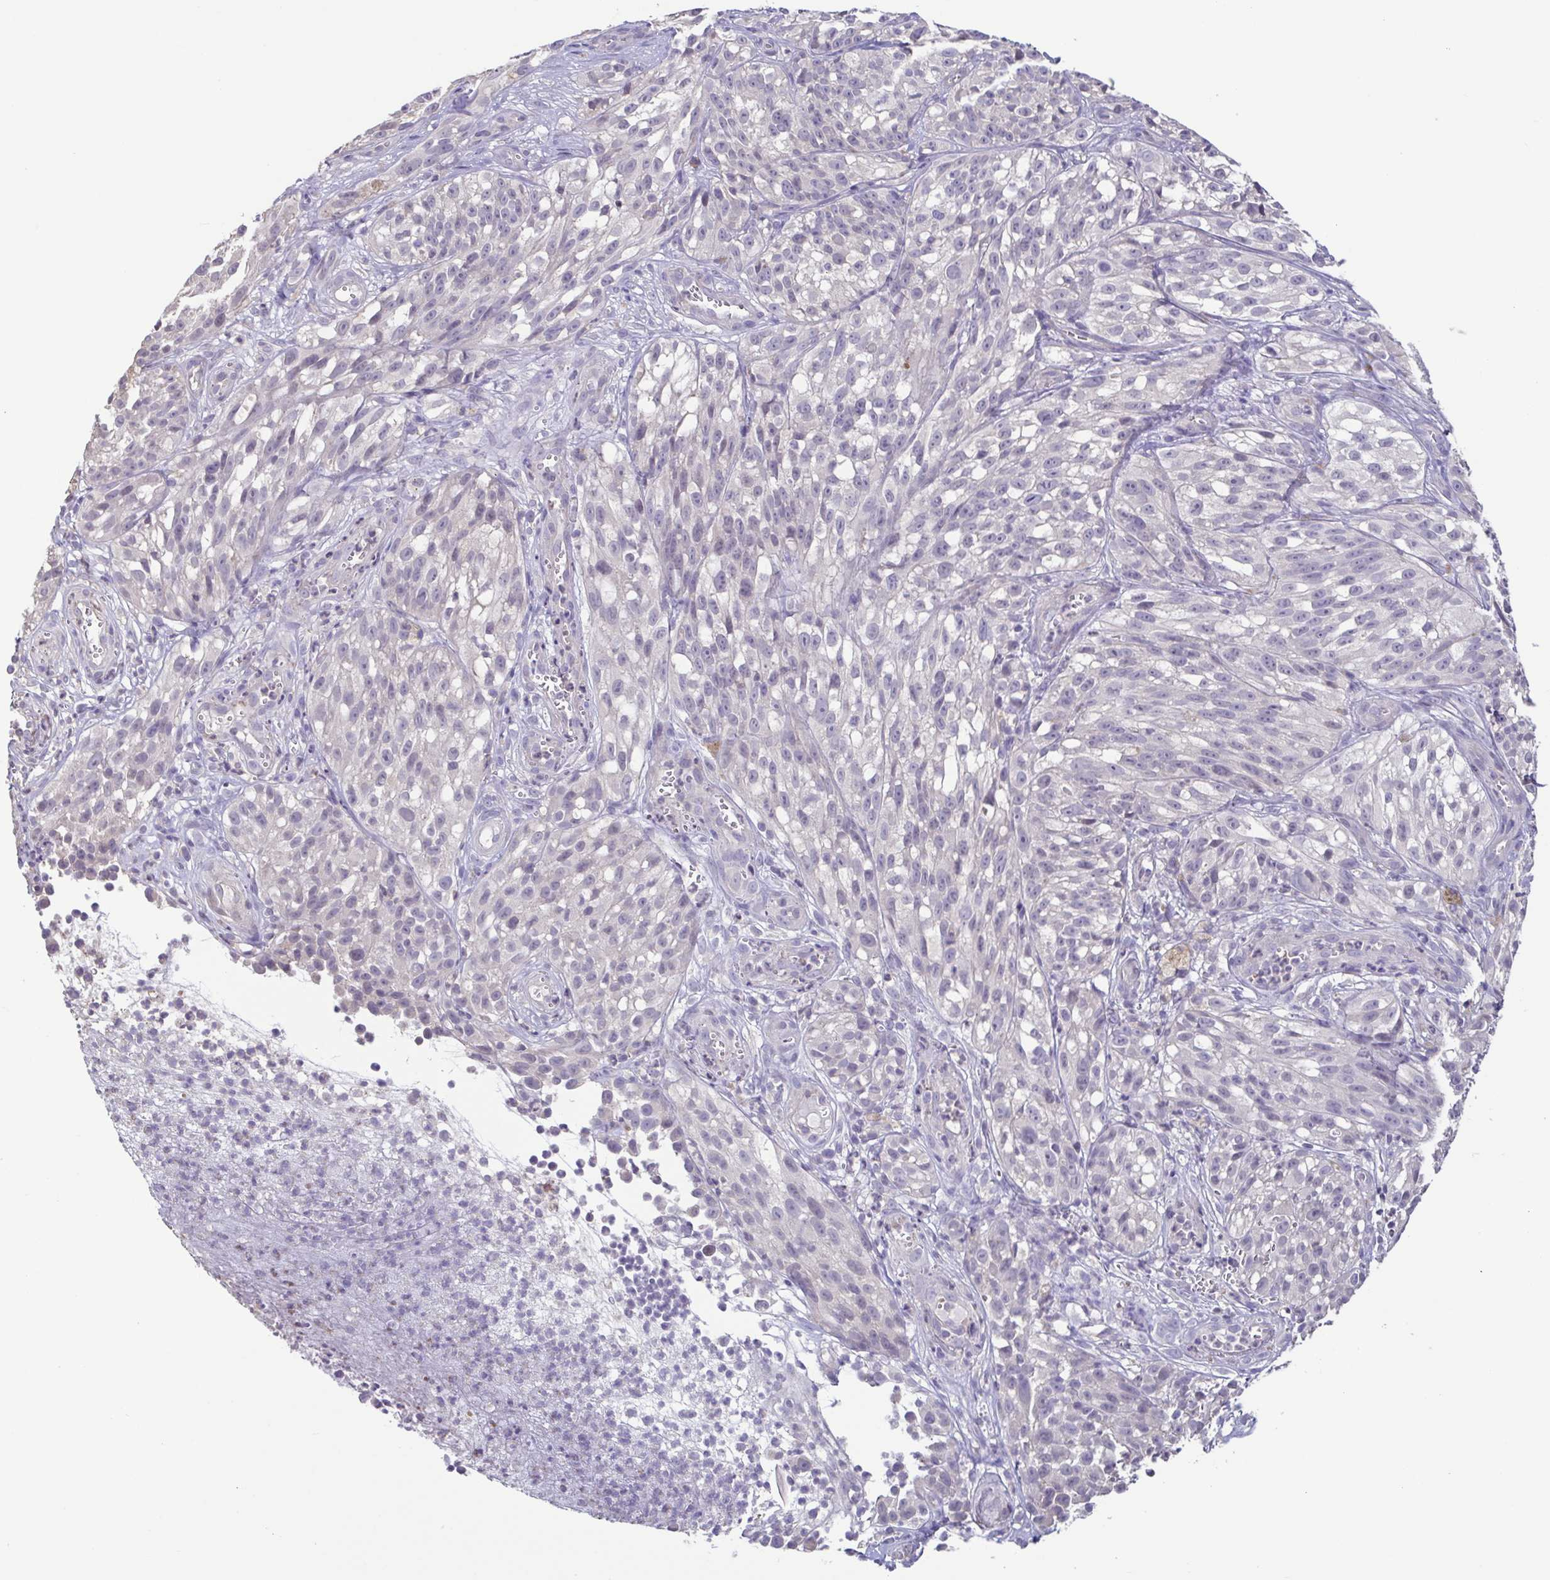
{"staining": {"intensity": "negative", "quantity": "none", "location": "none"}, "tissue": "melanoma", "cell_type": "Tumor cells", "image_type": "cancer", "snomed": [{"axis": "morphology", "description": "Malignant melanoma, NOS"}, {"axis": "topography", "description": "Skin"}], "caption": "A histopathology image of malignant melanoma stained for a protein shows no brown staining in tumor cells. The staining is performed using DAB brown chromogen with nuclei counter-stained in using hematoxylin.", "gene": "ACTRT2", "patient": {"sex": "female", "age": 85}}